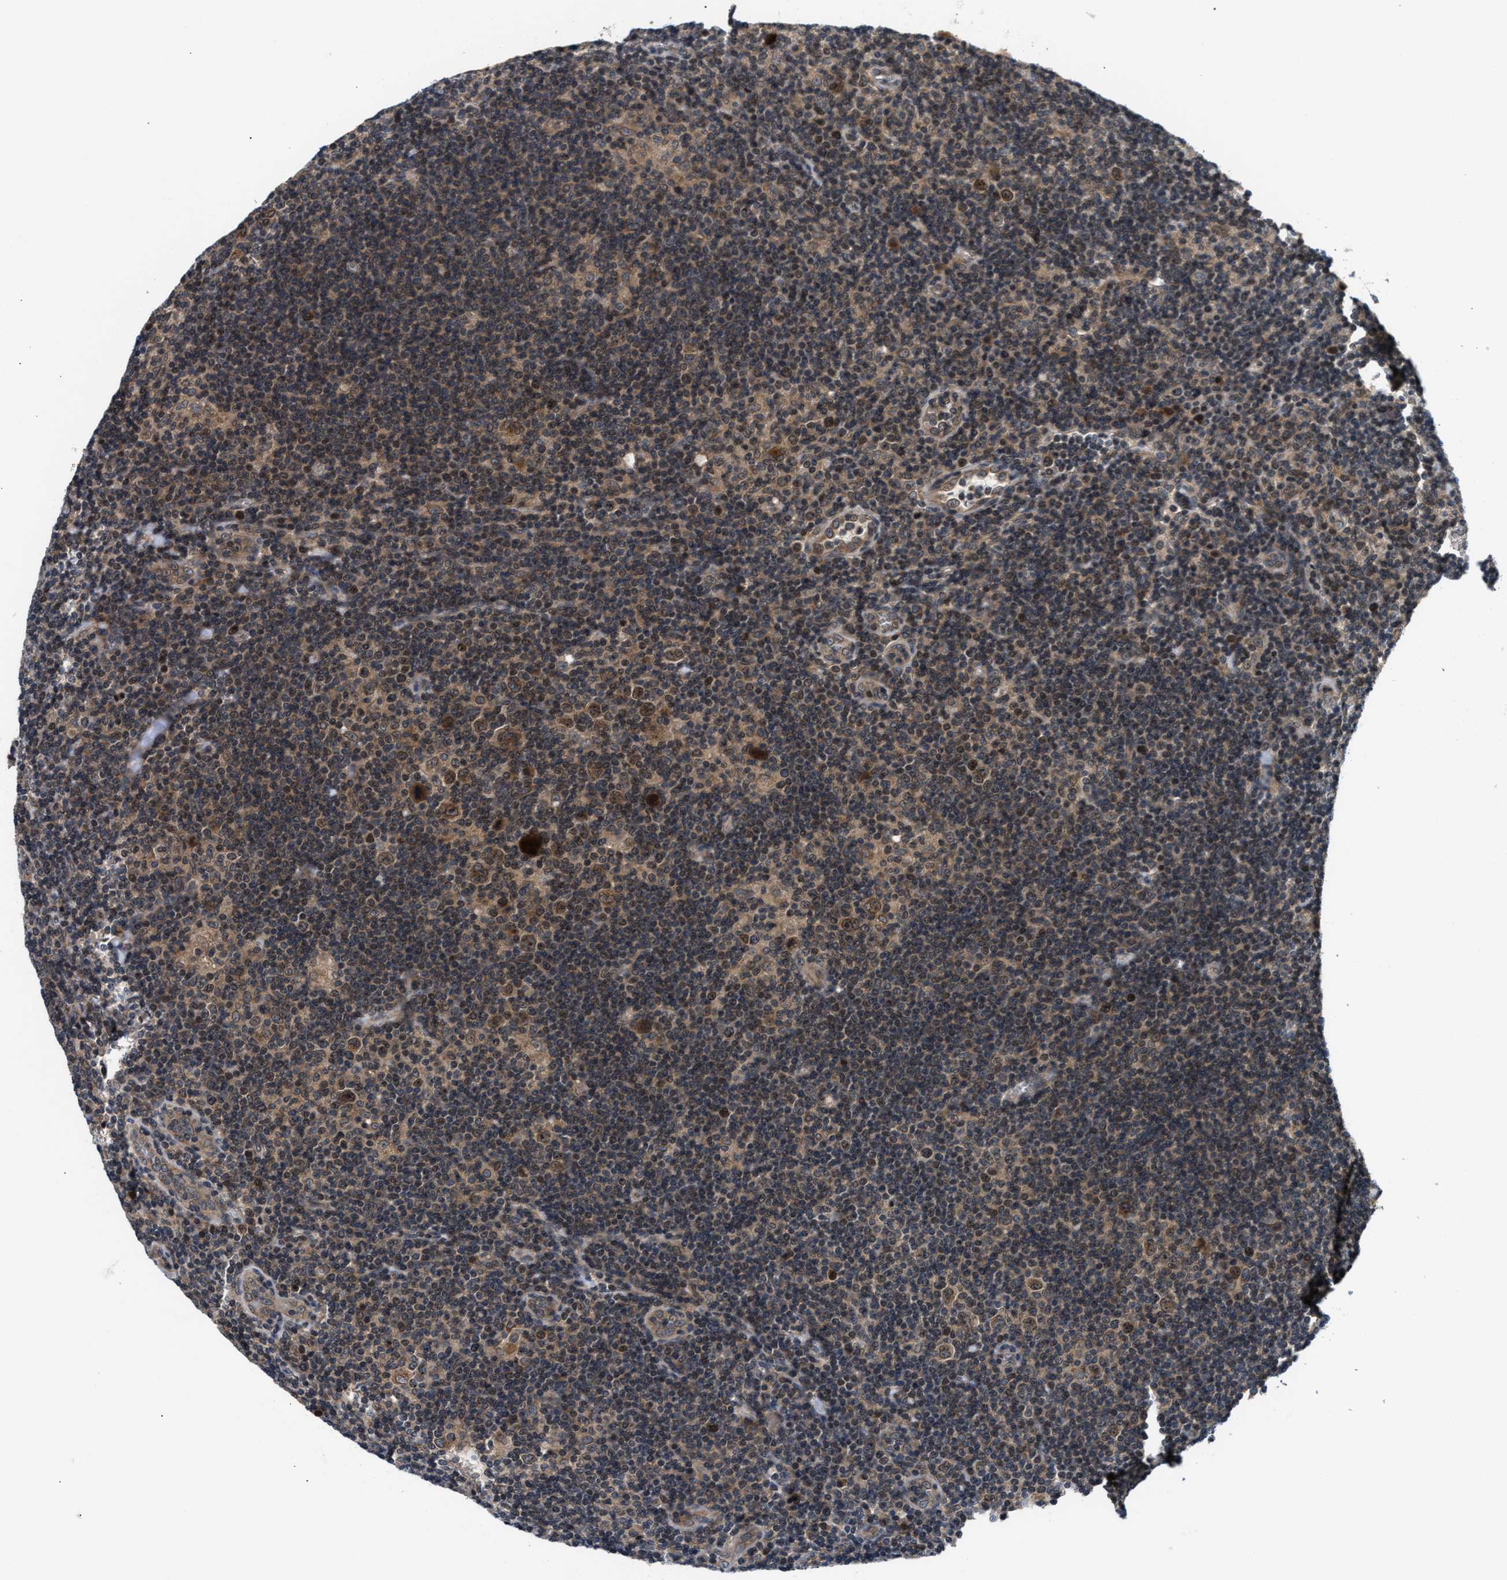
{"staining": {"intensity": "moderate", "quantity": ">75%", "location": "cytoplasmic/membranous,nuclear"}, "tissue": "lymphoma", "cell_type": "Tumor cells", "image_type": "cancer", "snomed": [{"axis": "morphology", "description": "Hodgkin's disease, NOS"}, {"axis": "topography", "description": "Lymph node"}], "caption": "Protein expression analysis of human lymphoma reveals moderate cytoplasmic/membranous and nuclear staining in about >75% of tumor cells.", "gene": "RAB29", "patient": {"sex": "female", "age": 57}}